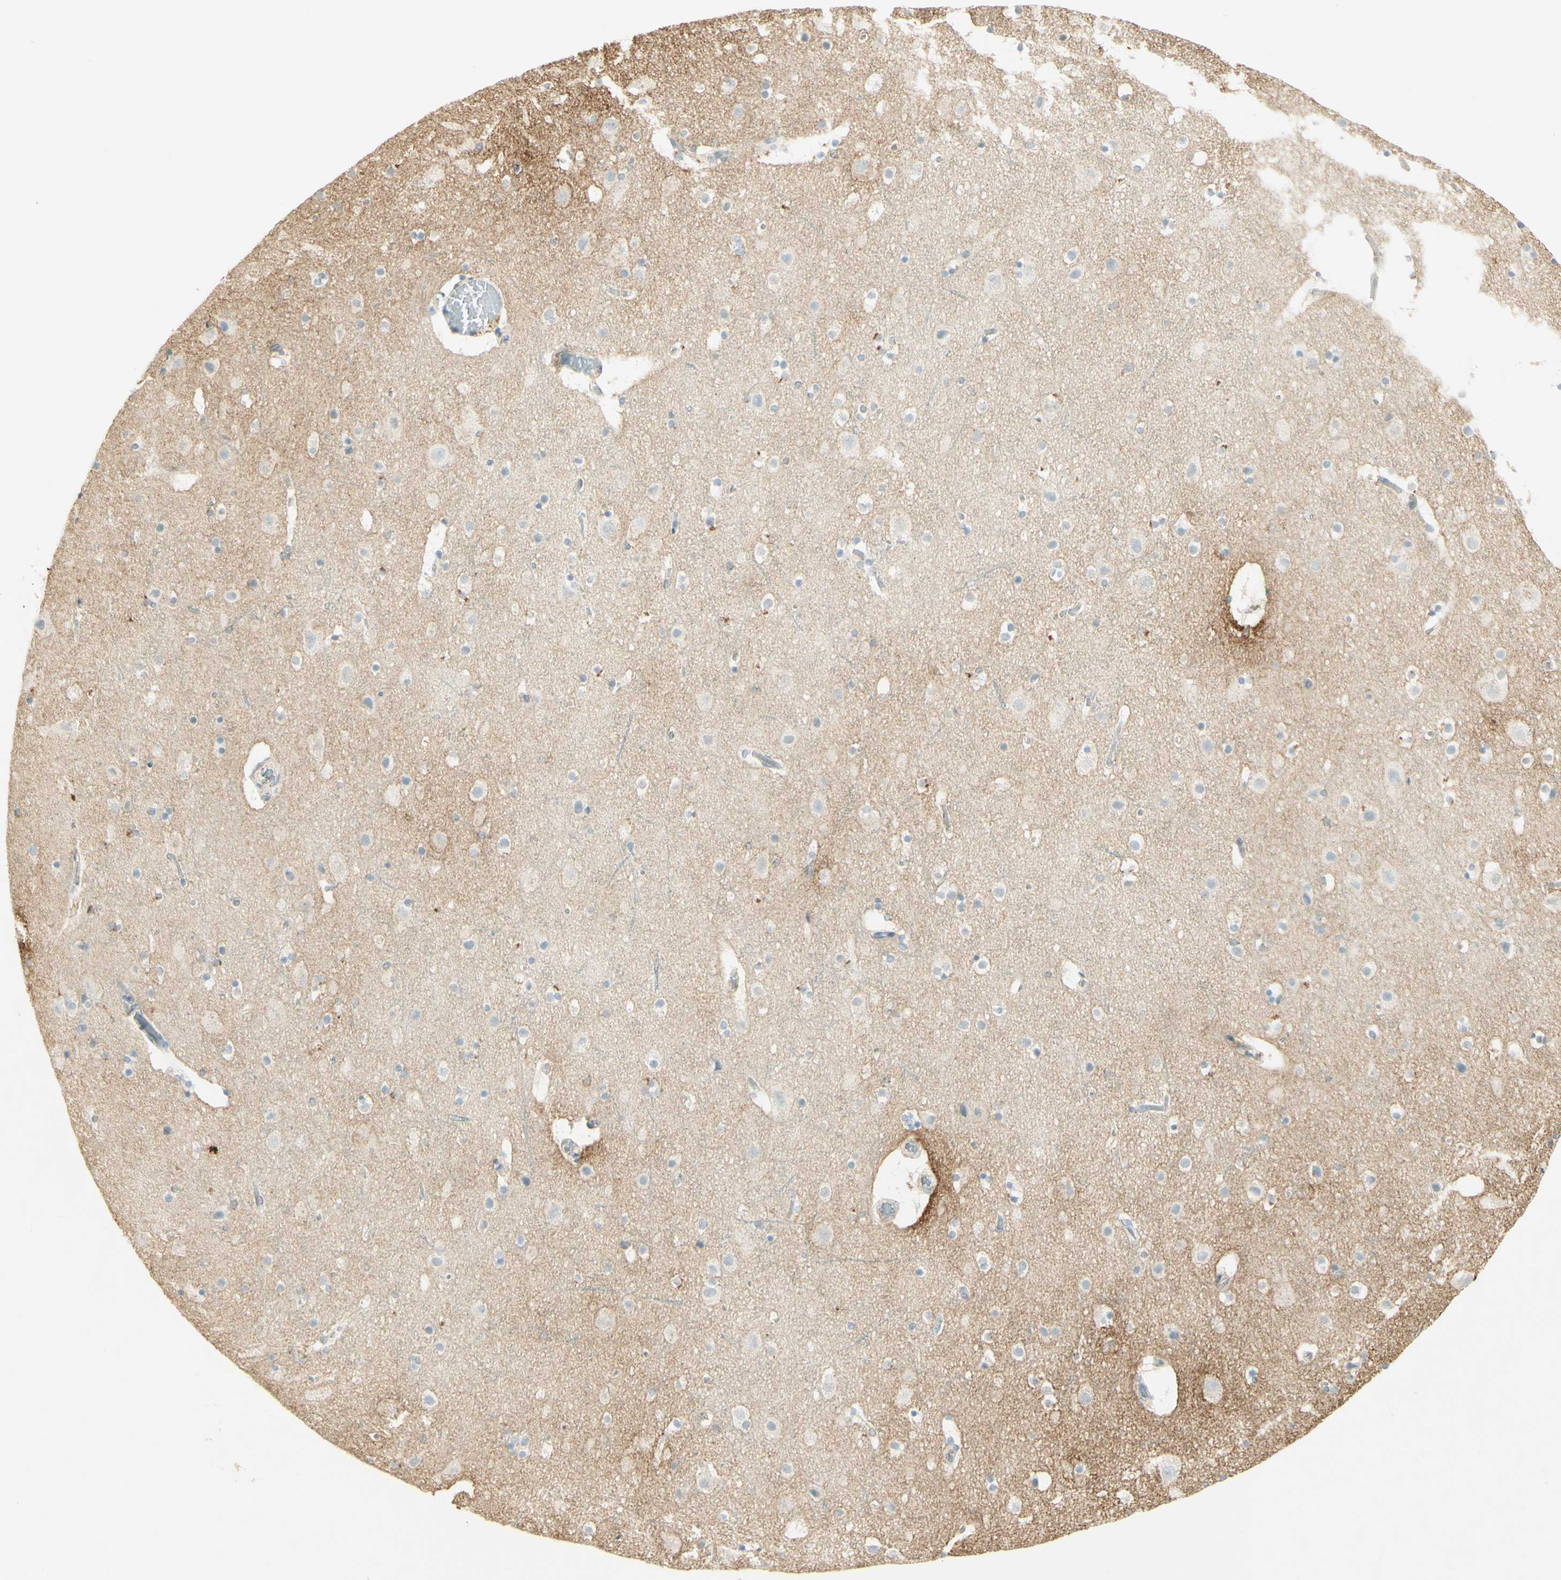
{"staining": {"intensity": "negative", "quantity": "none", "location": "none"}, "tissue": "cerebral cortex", "cell_type": "Endothelial cells", "image_type": "normal", "snomed": [{"axis": "morphology", "description": "Normal tissue, NOS"}, {"axis": "topography", "description": "Cerebral cortex"}], "caption": "This histopathology image is of normal cerebral cortex stained with immunohistochemistry to label a protein in brown with the nuclei are counter-stained blue. There is no expression in endothelial cells.", "gene": "TNN", "patient": {"sex": "male", "age": 45}}